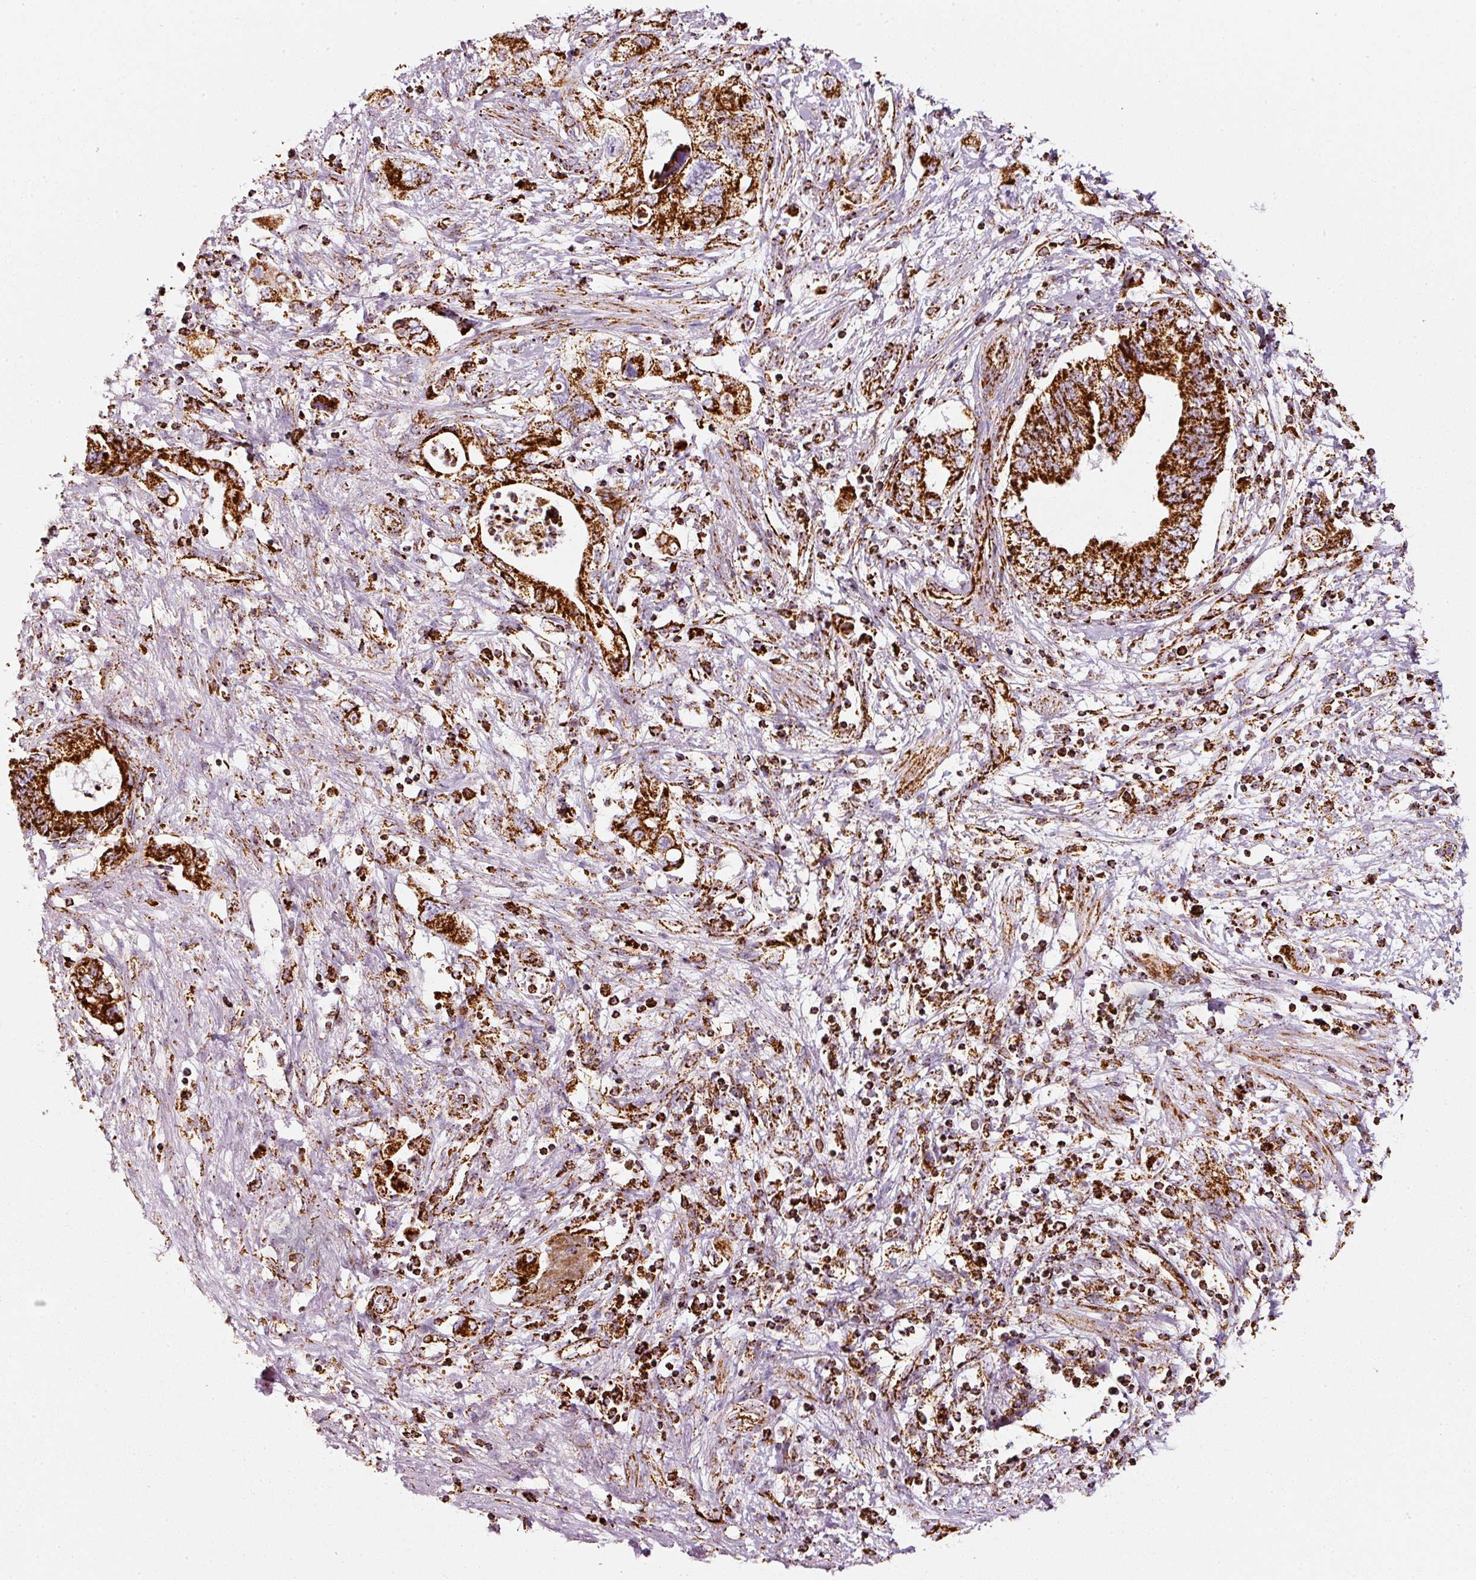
{"staining": {"intensity": "strong", "quantity": ">75%", "location": "cytoplasmic/membranous"}, "tissue": "pancreatic cancer", "cell_type": "Tumor cells", "image_type": "cancer", "snomed": [{"axis": "morphology", "description": "Adenocarcinoma, NOS"}, {"axis": "topography", "description": "Pancreas"}], "caption": "IHC (DAB) staining of human pancreatic cancer shows strong cytoplasmic/membranous protein positivity in approximately >75% of tumor cells.", "gene": "MT-CO2", "patient": {"sex": "female", "age": 73}}